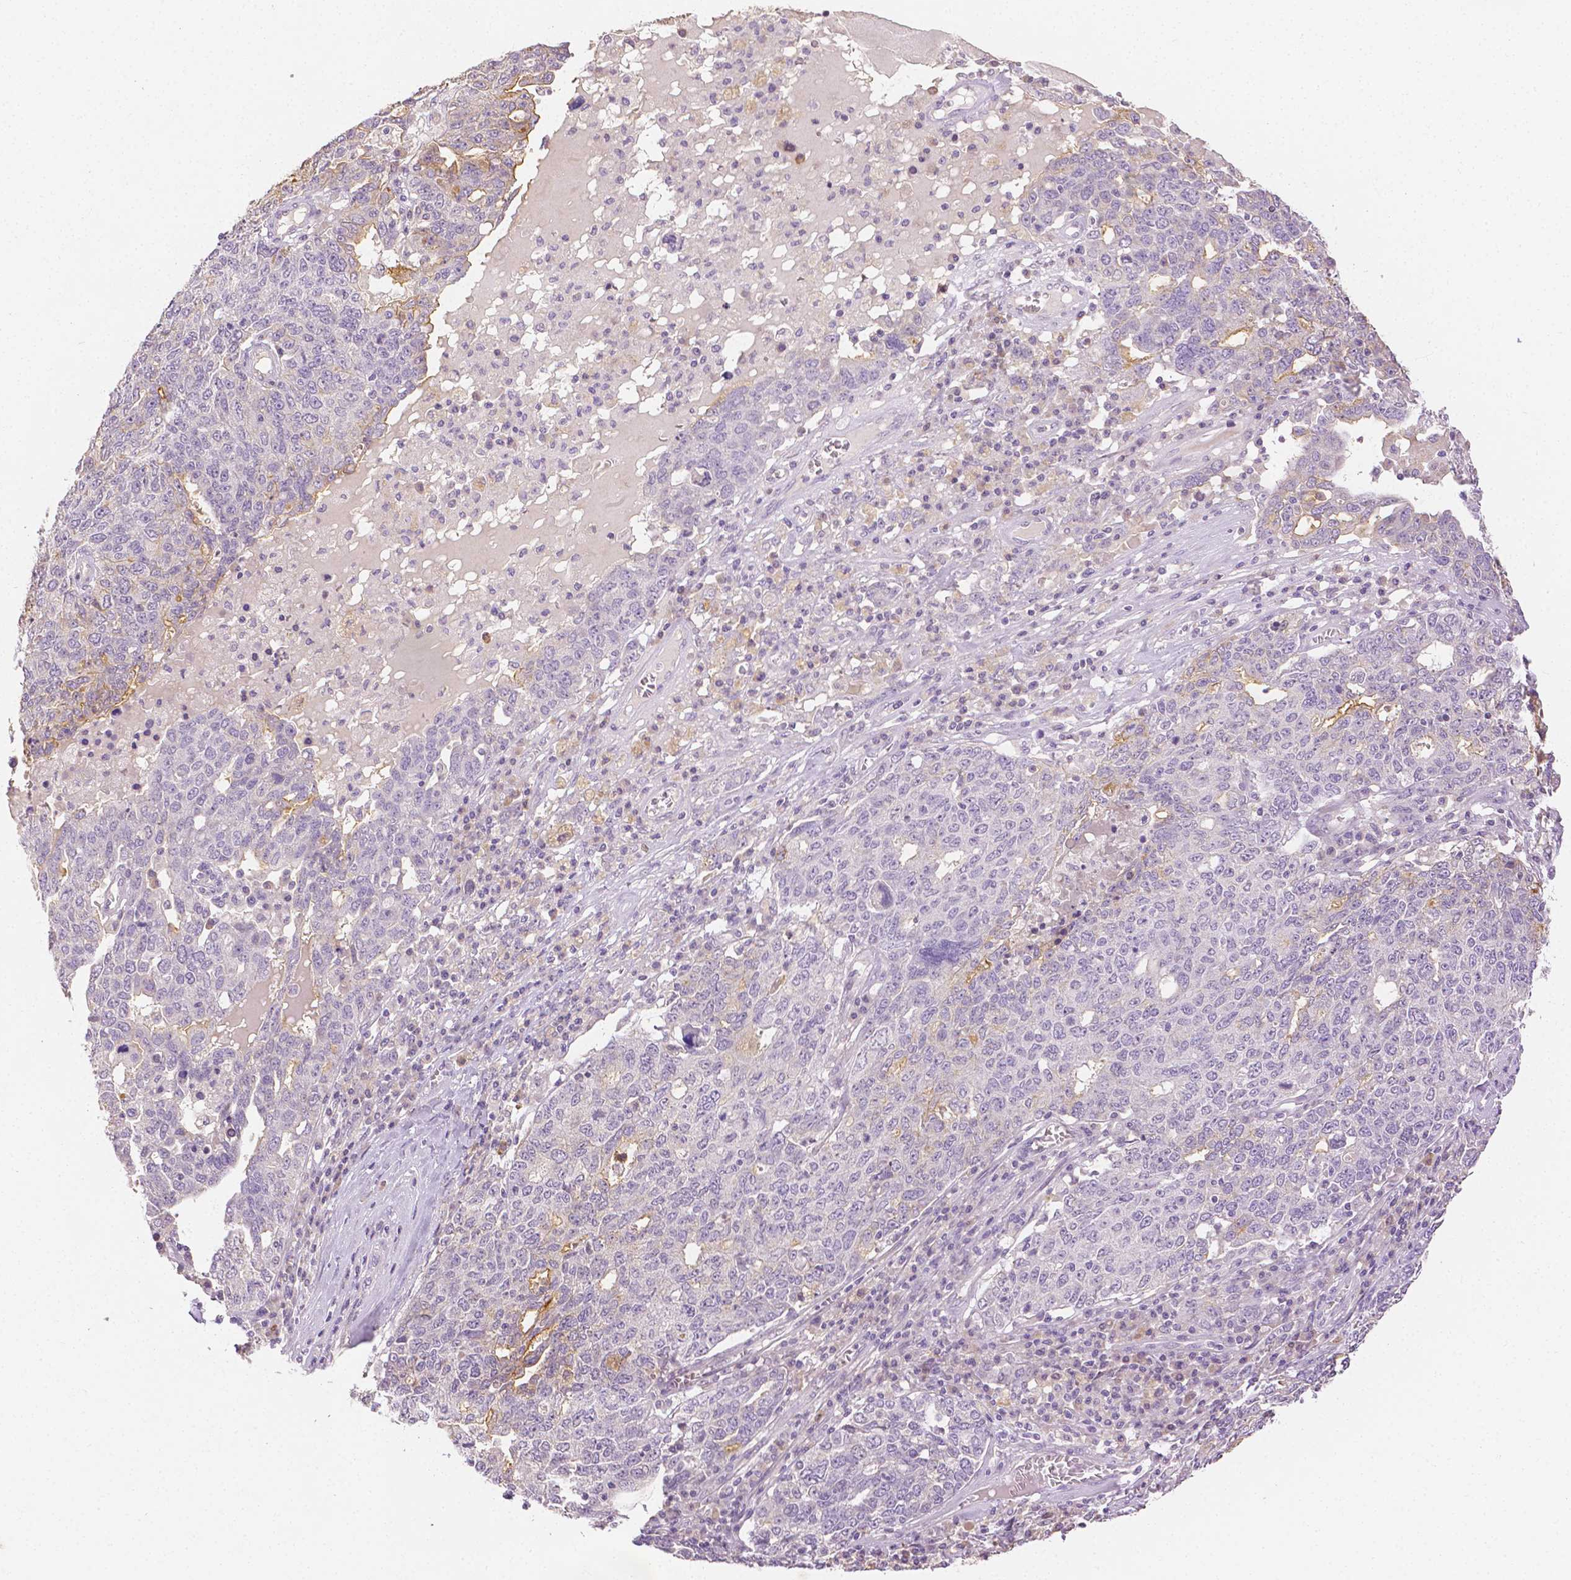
{"staining": {"intensity": "moderate", "quantity": "<25%", "location": "cytoplasmic/membranous"}, "tissue": "ovarian cancer", "cell_type": "Tumor cells", "image_type": "cancer", "snomed": [{"axis": "morphology", "description": "Carcinoma, endometroid"}, {"axis": "topography", "description": "Ovary"}], "caption": "A photomicrograph of human endometroid carcinoma (ovarian) stained for a protein displays moderate cytoplasmic/membranous brown staining in tumor cells.", "gene": "TGM1", "patient": {"sex": "female", "age": 62}}